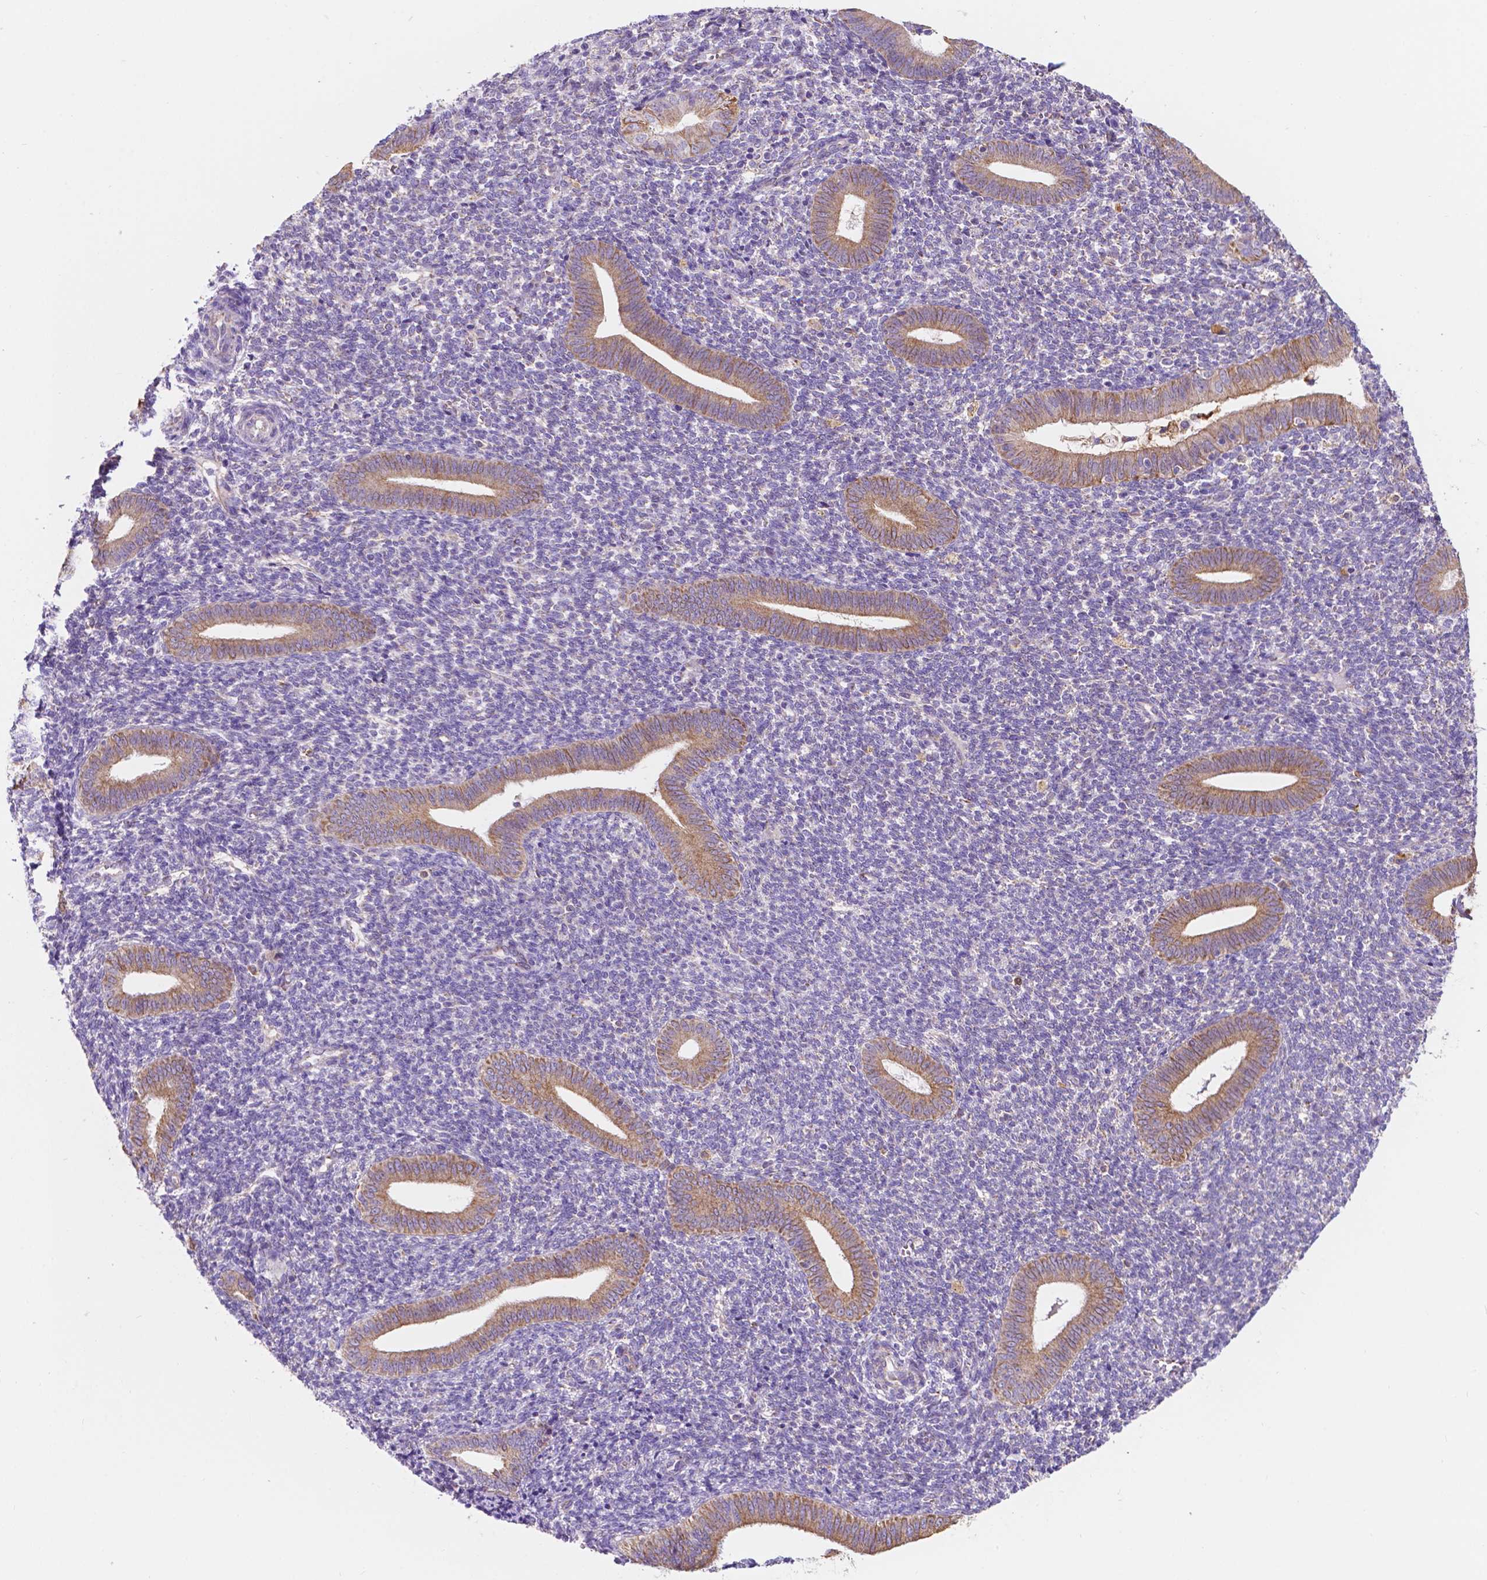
{"staining": {"intensity": "negative", "quantity": "none", "location": "none"}, "tissue": "endometrium", "cell_type": "Cells in endometrial stroma", "image_type": "normal", "snomed": [{"axis": "morphology", "description": "Normal tissue, NOS"}, {"axis": "topography", "description": "Endometrium"}], "caption": "The histopathology image exhibits no staining of cells in endometrial stroma in benign endometrium.", "gene": "TRPV5", "patient": {"sex": "female", "age": 25}}